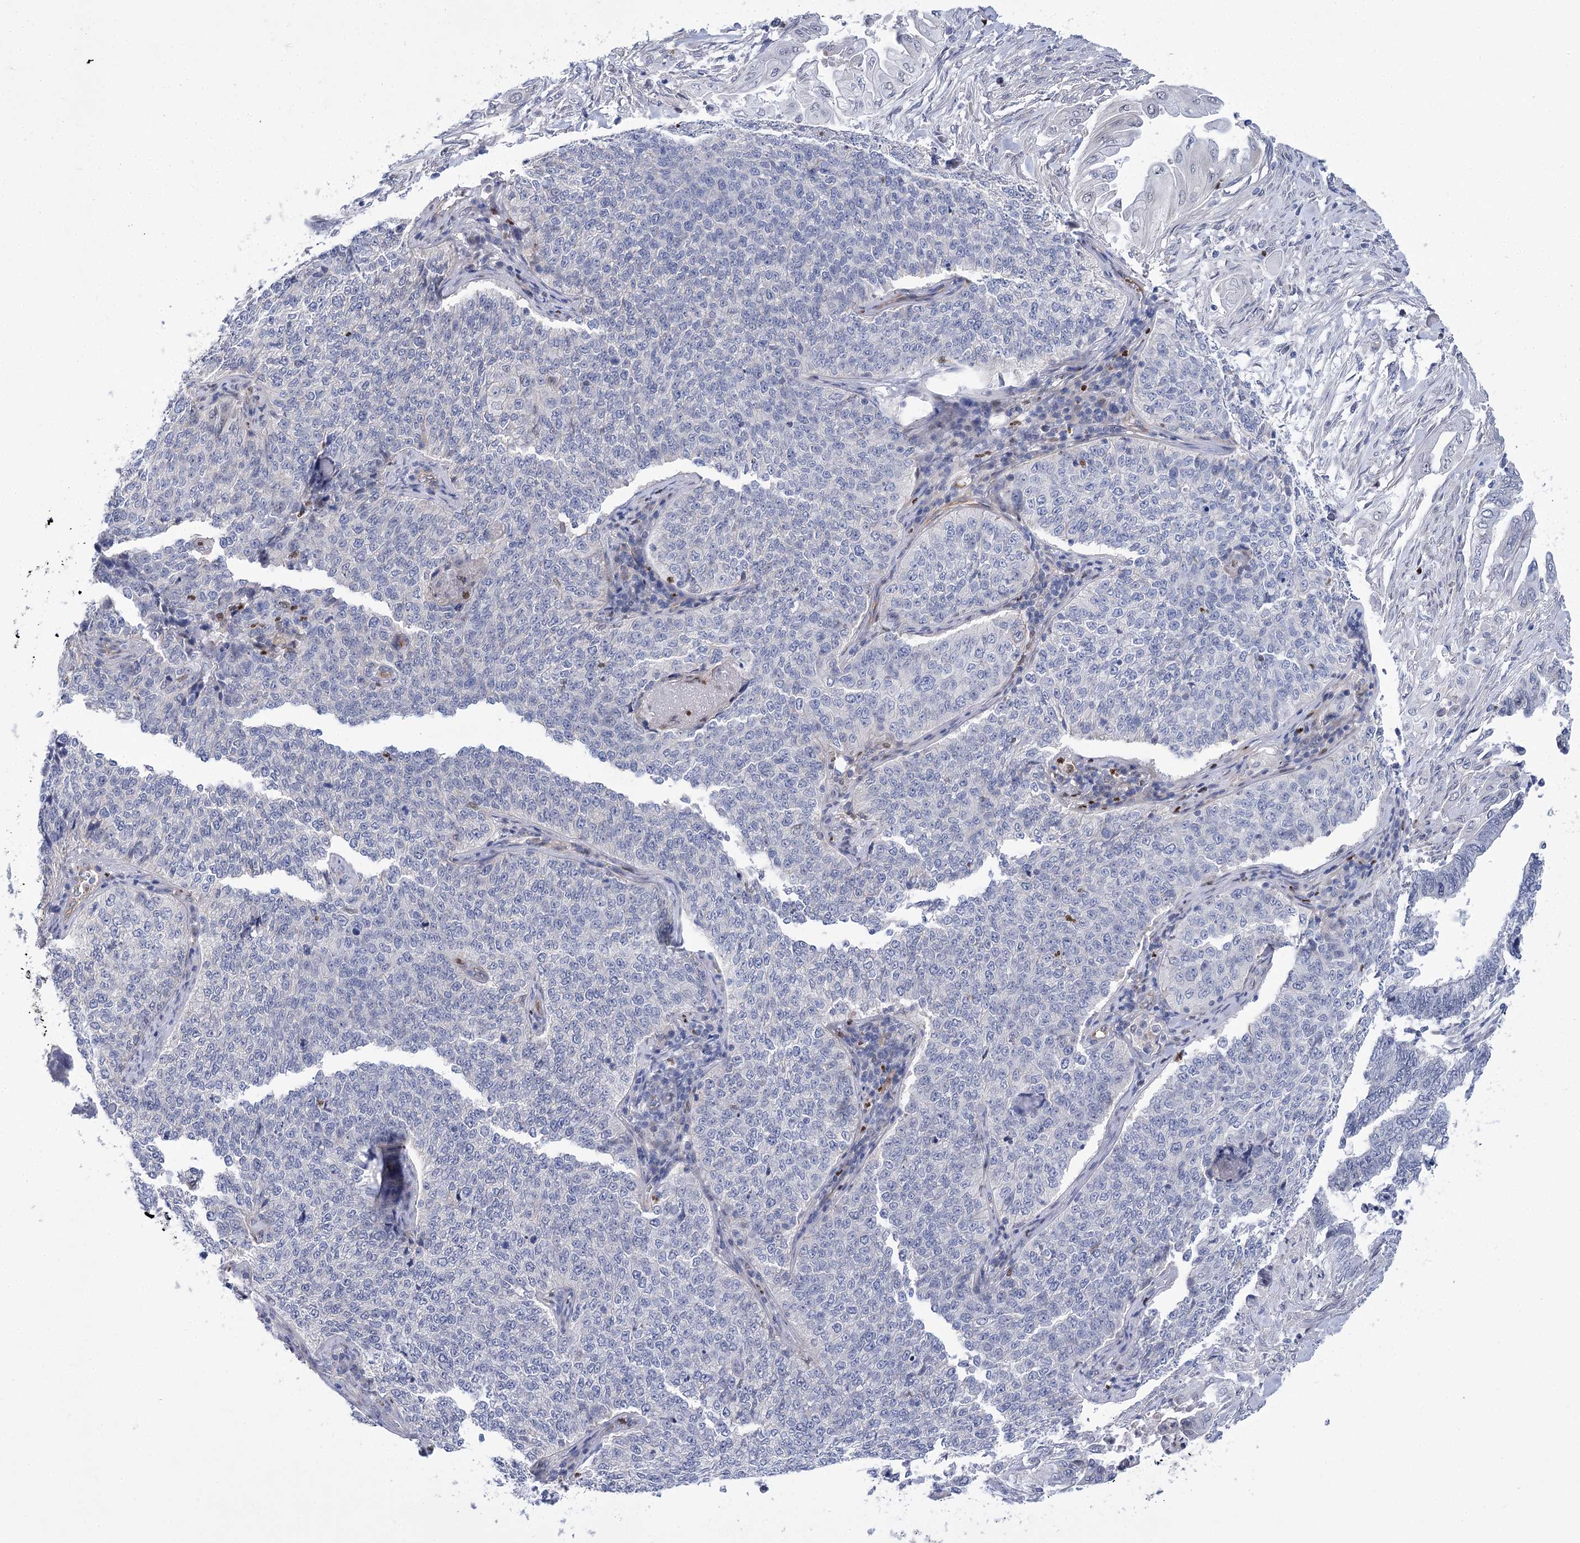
{"staining": {"intensity": "negative", "quantity": "none", "location": "none"}, "tissue": "cervical cancer", "cell_type": "Tumor cells", "image_type": "cancer", "snomed": [{"axis": "morphology", "description": "Squamous cell carcinoma, NOS"}, {"axis": "topography", "description": "Cervix"}], "caption": "The image exhibits no significant positivity in tumor cells of cervical squamous cell carcinoma.", "gene": "THAP6", "patient": {"sex": "female", "age": 35}}